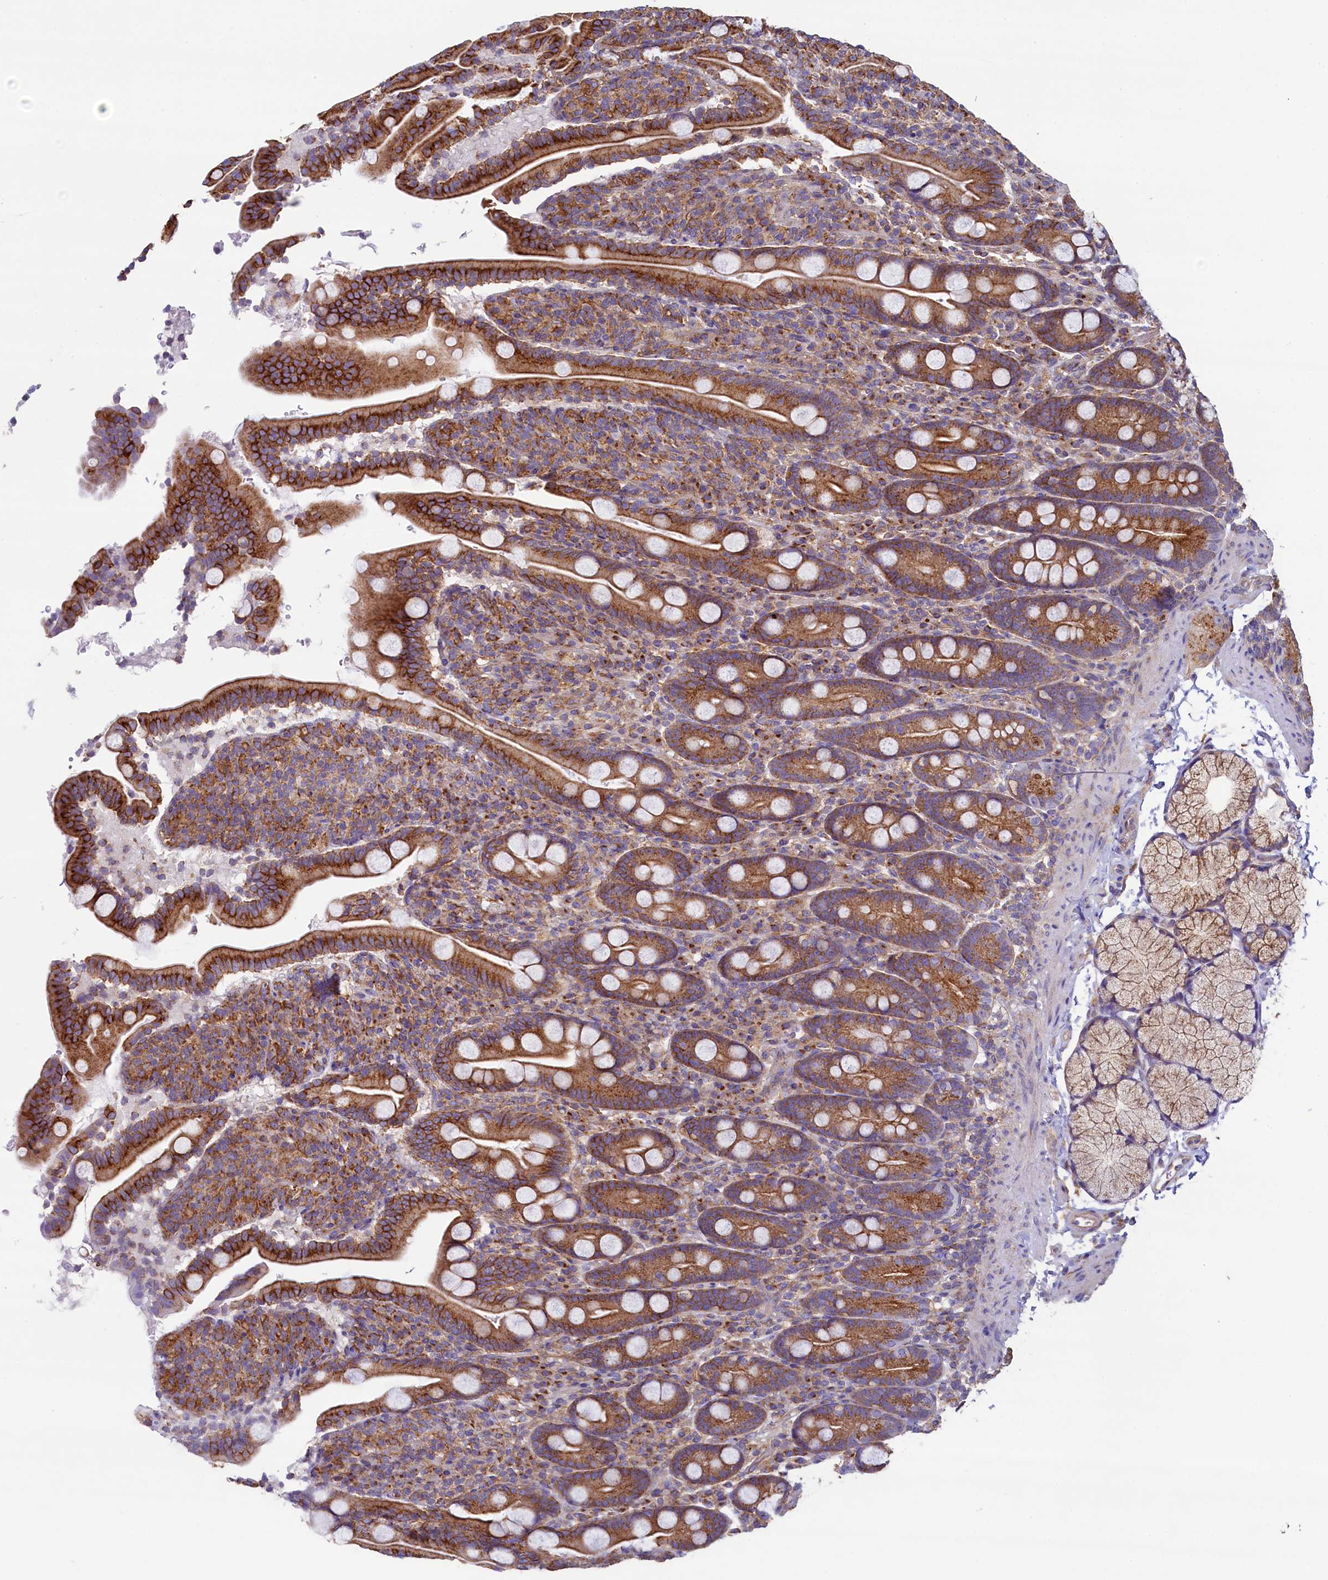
{"staining": {"intensity": "strong", "quantity": ">75%", "location": "cytoplasmic/membranous"}, "tissue": "duodenum", "cell_type": "Glandular cells", "image_type": "normal", "snomed": [{"axis": "morphology", "description": "Normal tissue, NOS"}, {"axis": "topography", "description": "Duodenum"}], "caption": "IHC (DAB (3,3'-diaminobenzidine)) staining of benign duodenum shows strong cytoplasmic/membranous protein expression in about >75% of glandular cells. The staining was performed using DAB, with brown indicating positive protein expression. Nuclei are stained blue with hematoxylin.", "gene": "GPR21", "patient": {"sex": "male", "age": 35}}